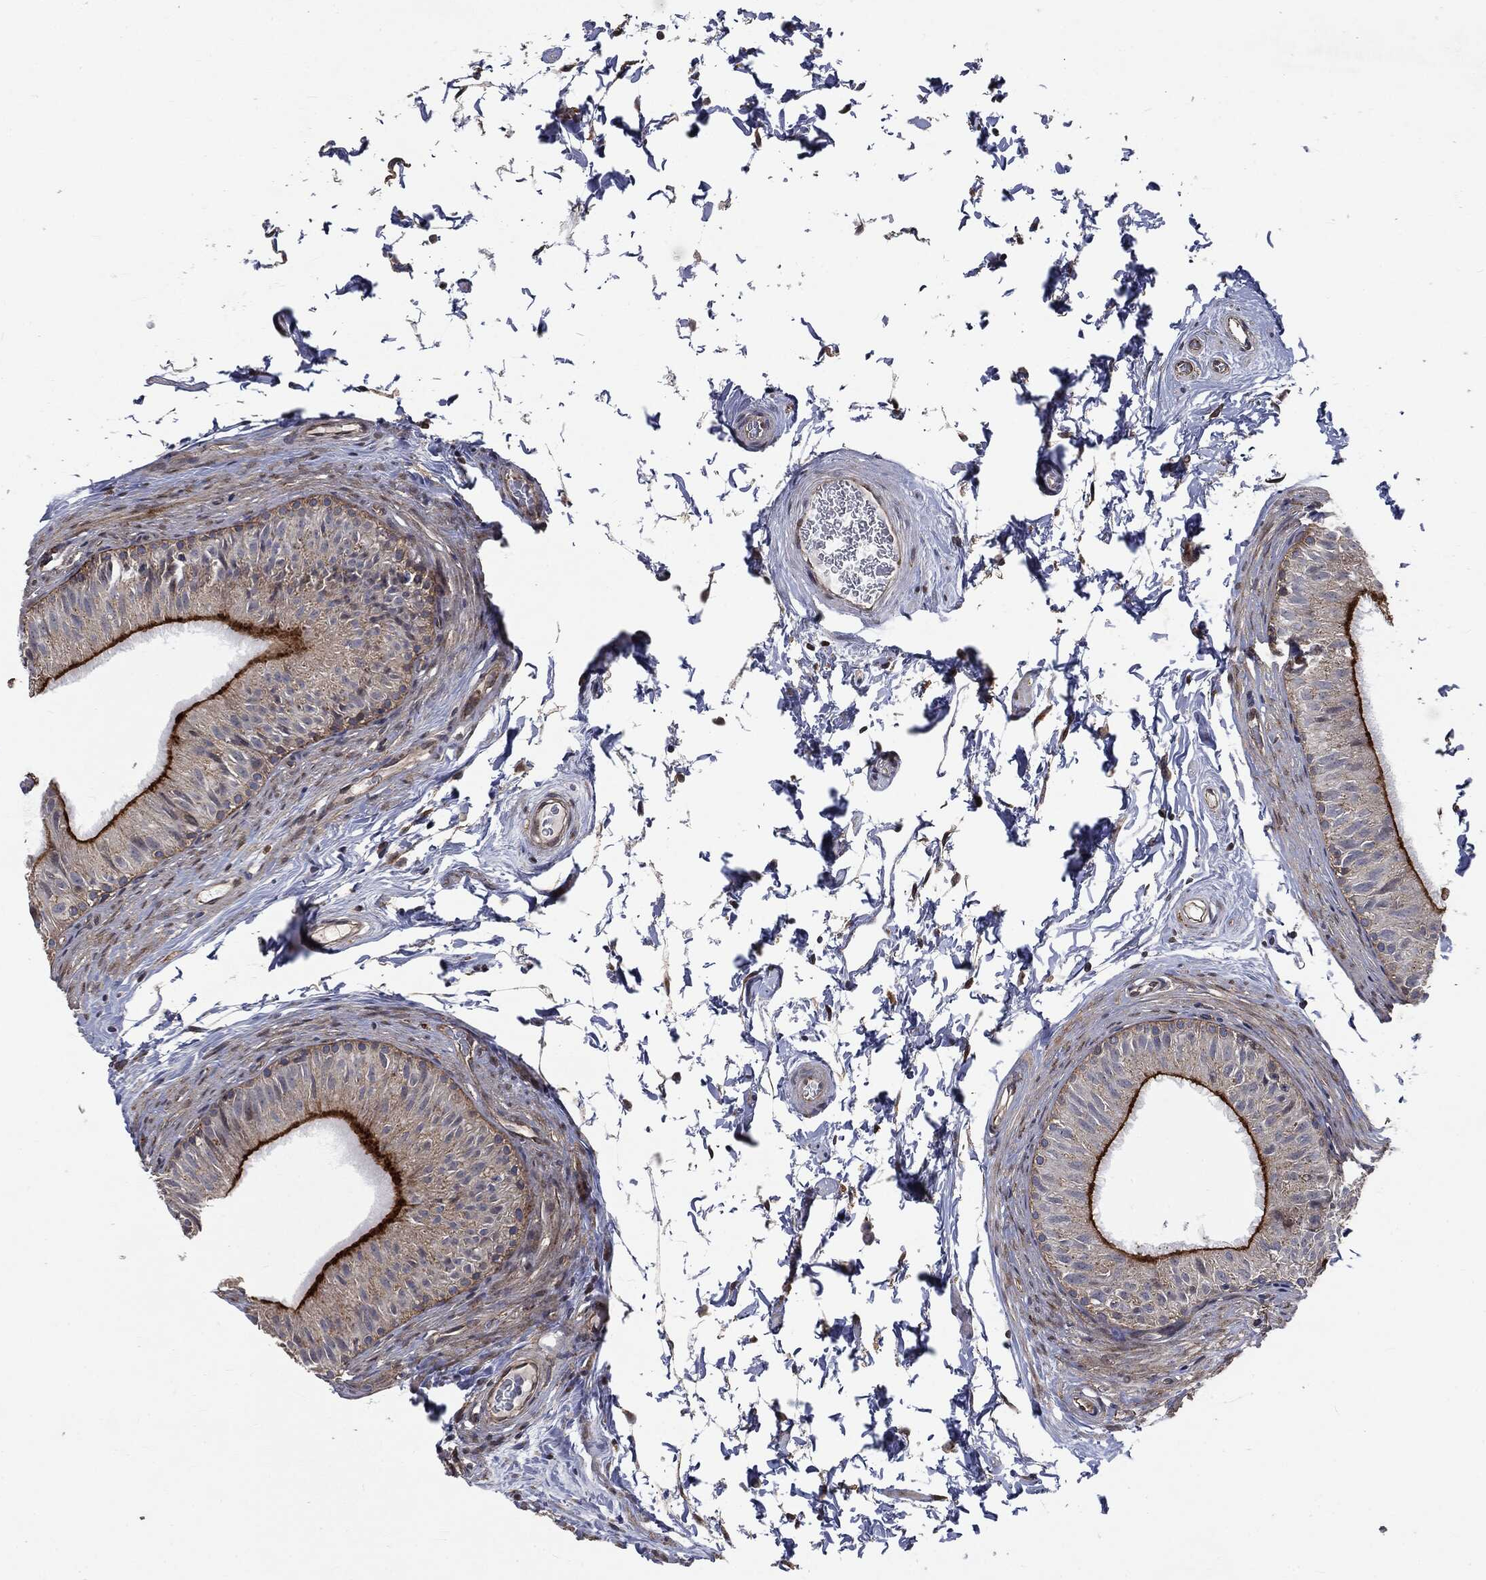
{"staining": {"intensity": "strong", "quantity": "25%-75%", "location": "cytoplasmic/membranous"}, "tissue": "epididymis", "cell_type": "Glandular cells", "image_type": "normal", "snomed": [{"axis": "morphology", "description": "Normal tissue, NOS"}, {"axis": "topography", "description": "Epididymis"}], "caption": "Immunohistochemistry staining of normal epididymis, which displays high levels of strong cytoplasmic/membranous staining in about 25%-75% of glandular cells indicating strong cytoplasmic/membranous protein positivity. The staining was performed using DAB (brown) for protein detection and nuclei were counterstained in hematoxylin (blue).", "gene": "EPS15L1", "patient": {"sex": "male", "age": 34}}